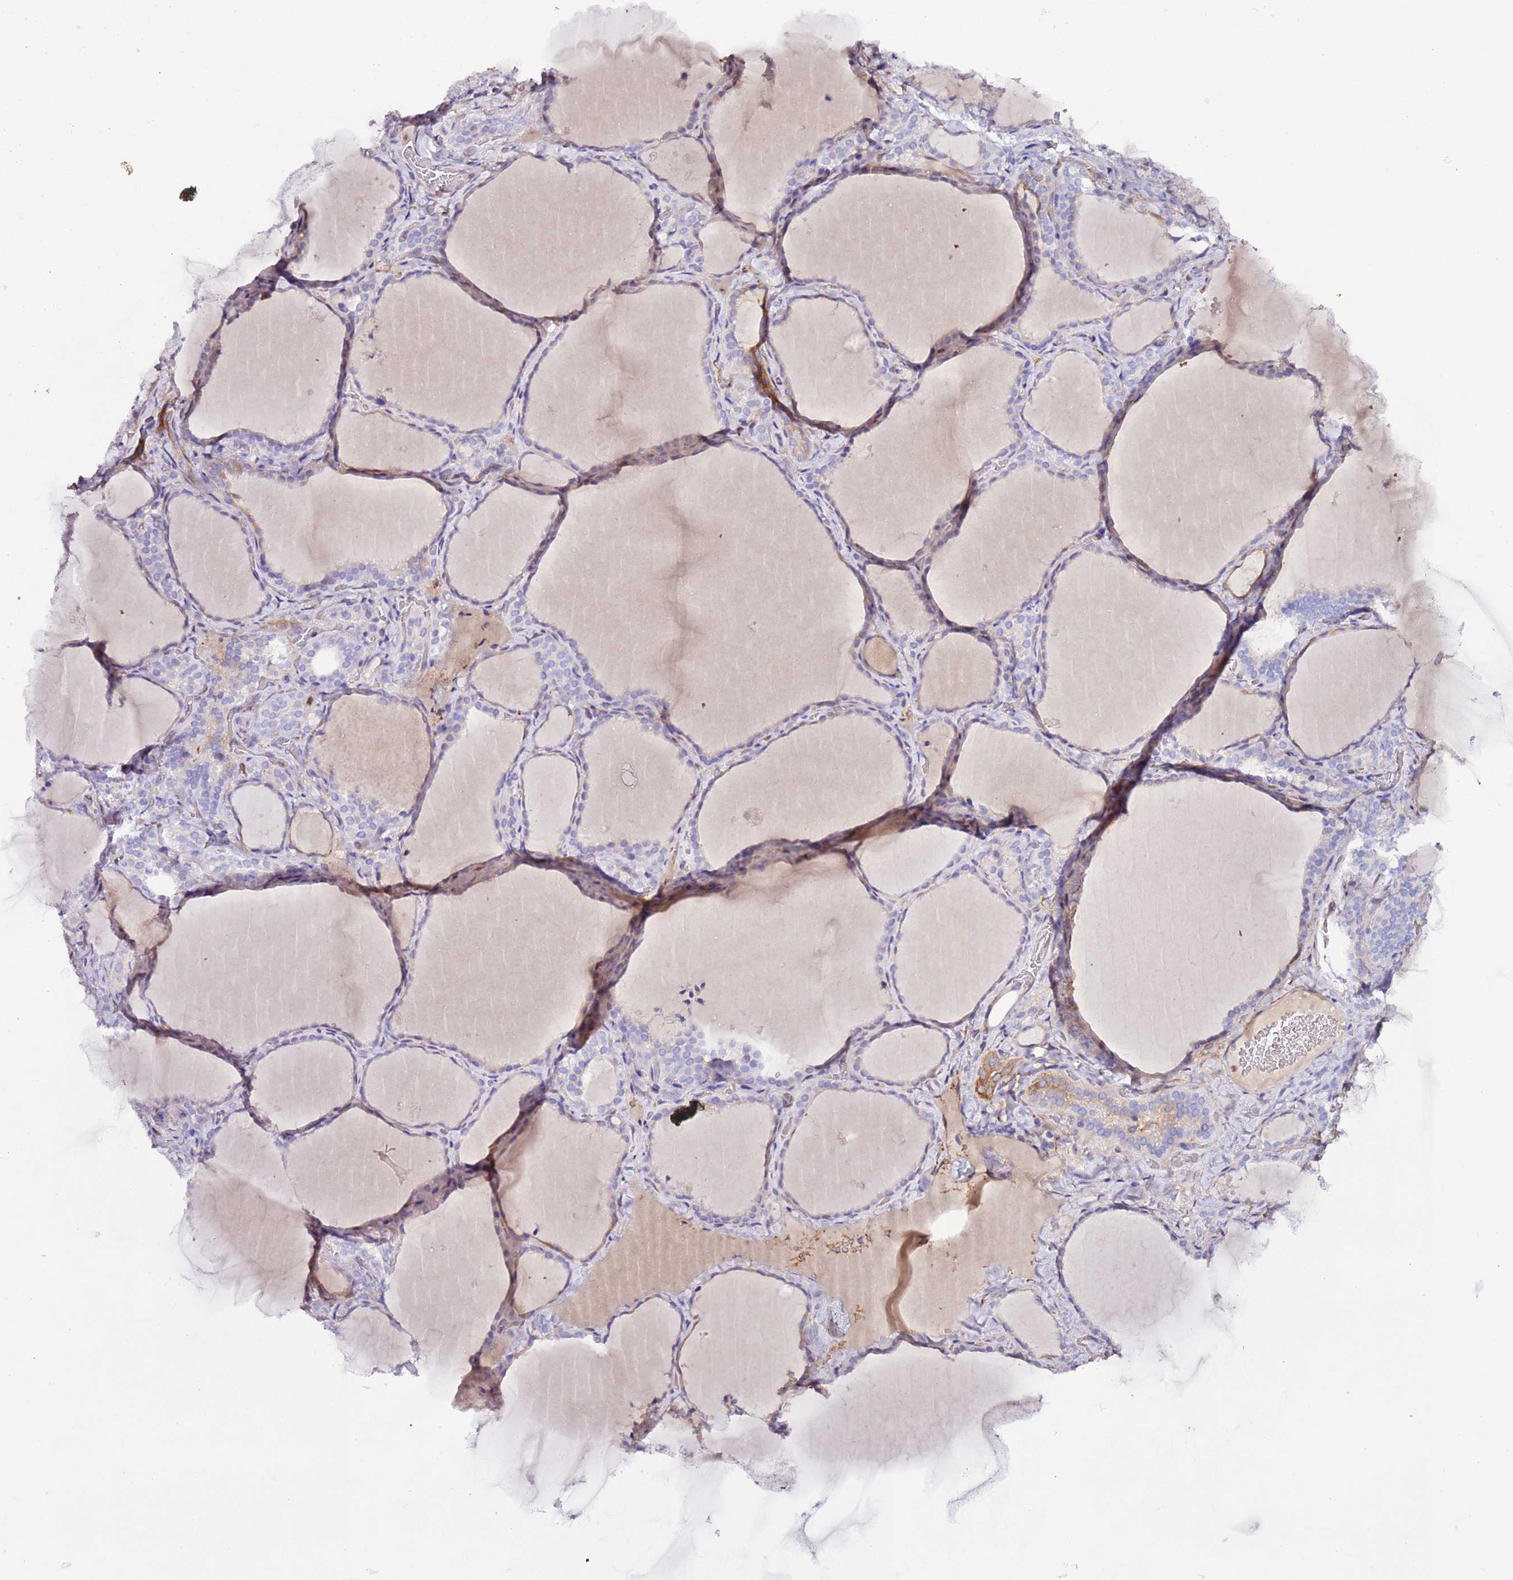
{"staining": {"intensity": "negative", "quantity": "none", "location": "none"}, "tissue": "thyroid gland", "cell_type": "Glandular cells", "image_type": "normal", "snomed": [{"axis": "morphology", "description": "Normal tissue, NOS"}, {"axis": "topography", "description": "Thyroid gland"}], "caption": "An IHC image of normal thyroid gland is shown. There is no staining in glandular cells of thyroid gland.", "gene": "FAM174C", "patient": {"sex": "female", "age": 22}}